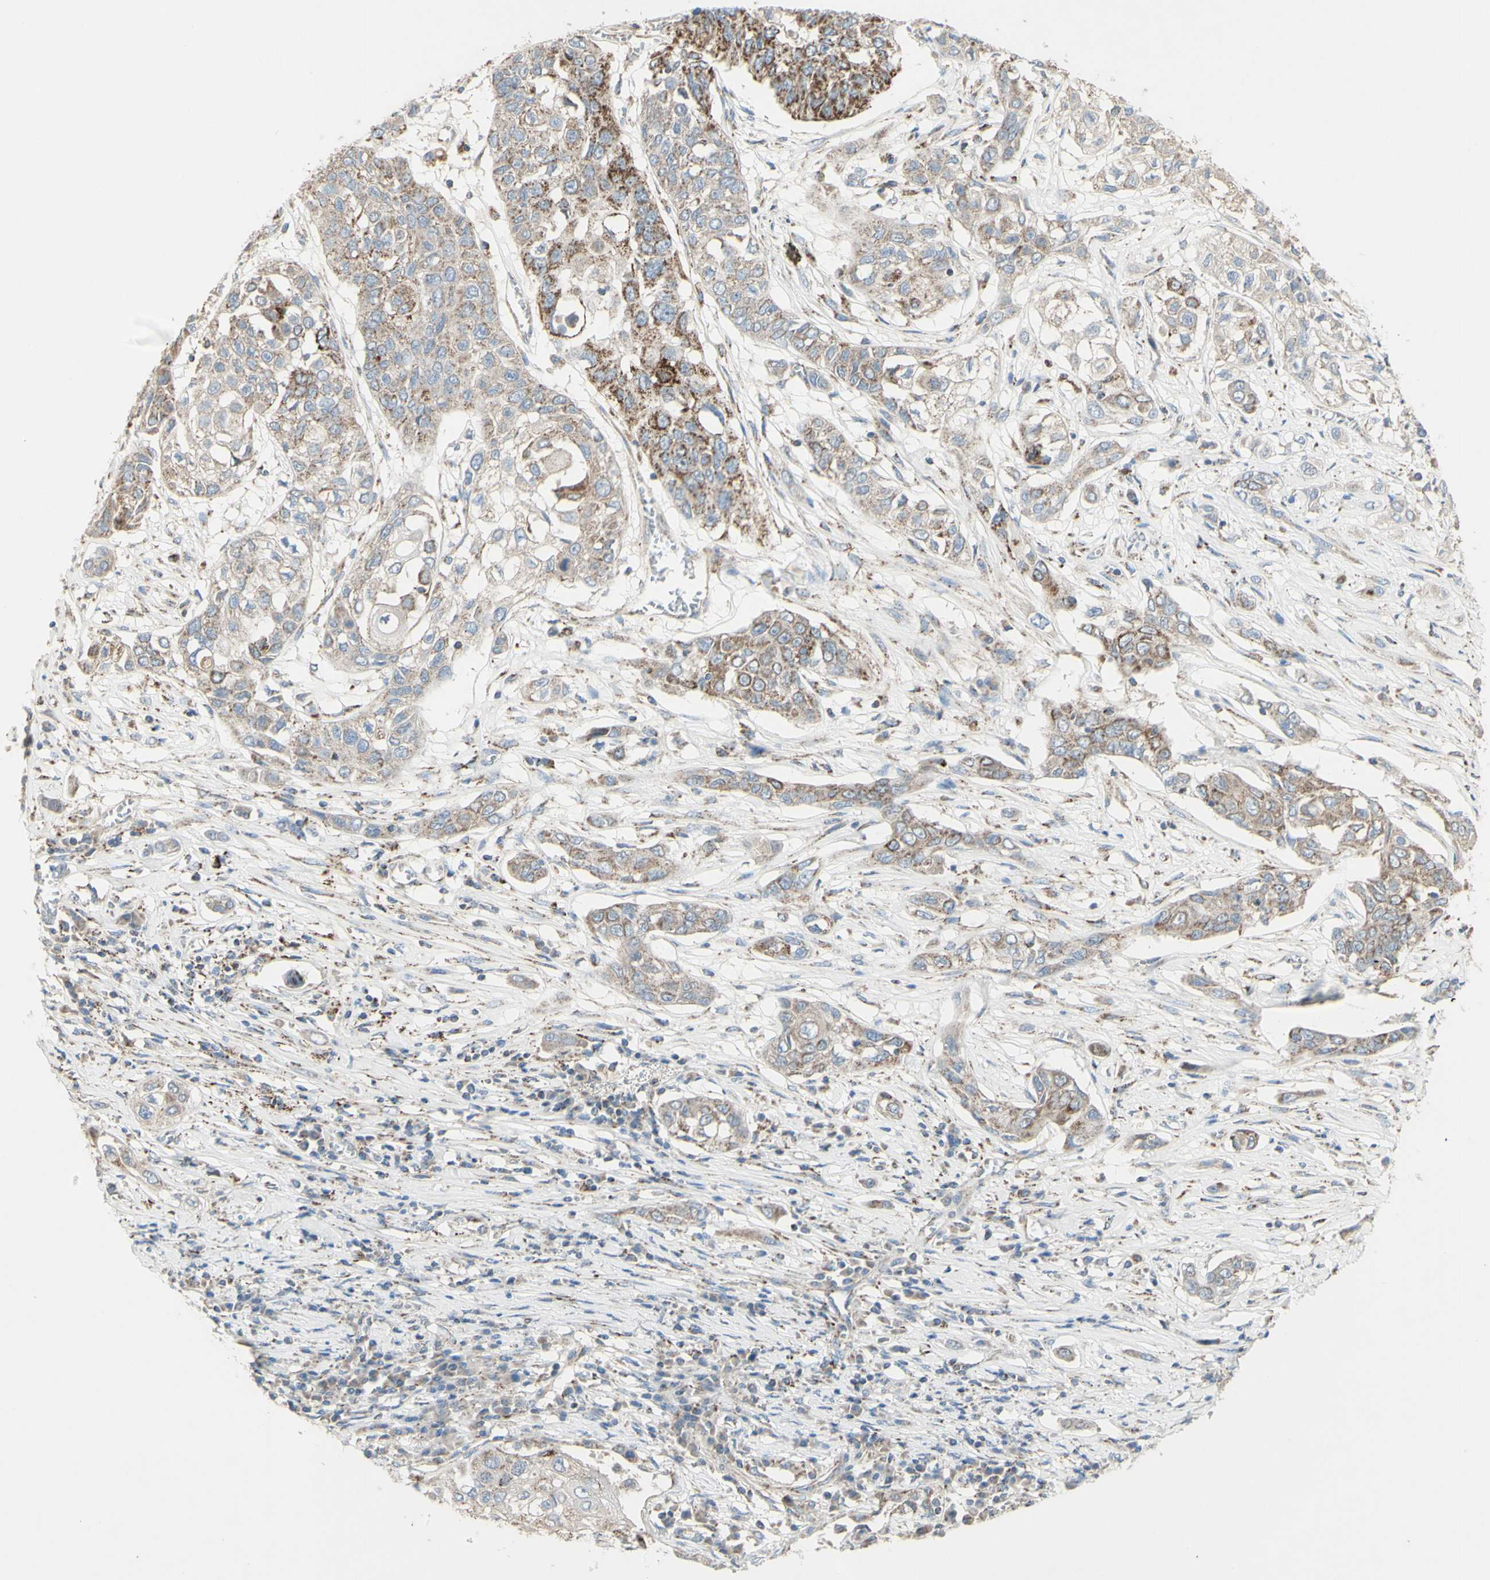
{"staining": {"intensity": "weak", "quantity": "<25%", "location": "cytoplasmic/membranous"}, "tissue": "lung cancer", "cell_type": "Tumor cells", "image_type": "cancer", "snomed": [{"axis": "morphology", "description": "Squamous cell carcinoma, NOS"}, {"axis": "topography", "description": "Lung"}], "caption": "This is an immunohistochemistry image of lung cancer (squamous cell carcinoma). There is no positivity in tumor cells.", "gene": "CNTNAP1", "patient": {"sex": "male", "age": 71}}